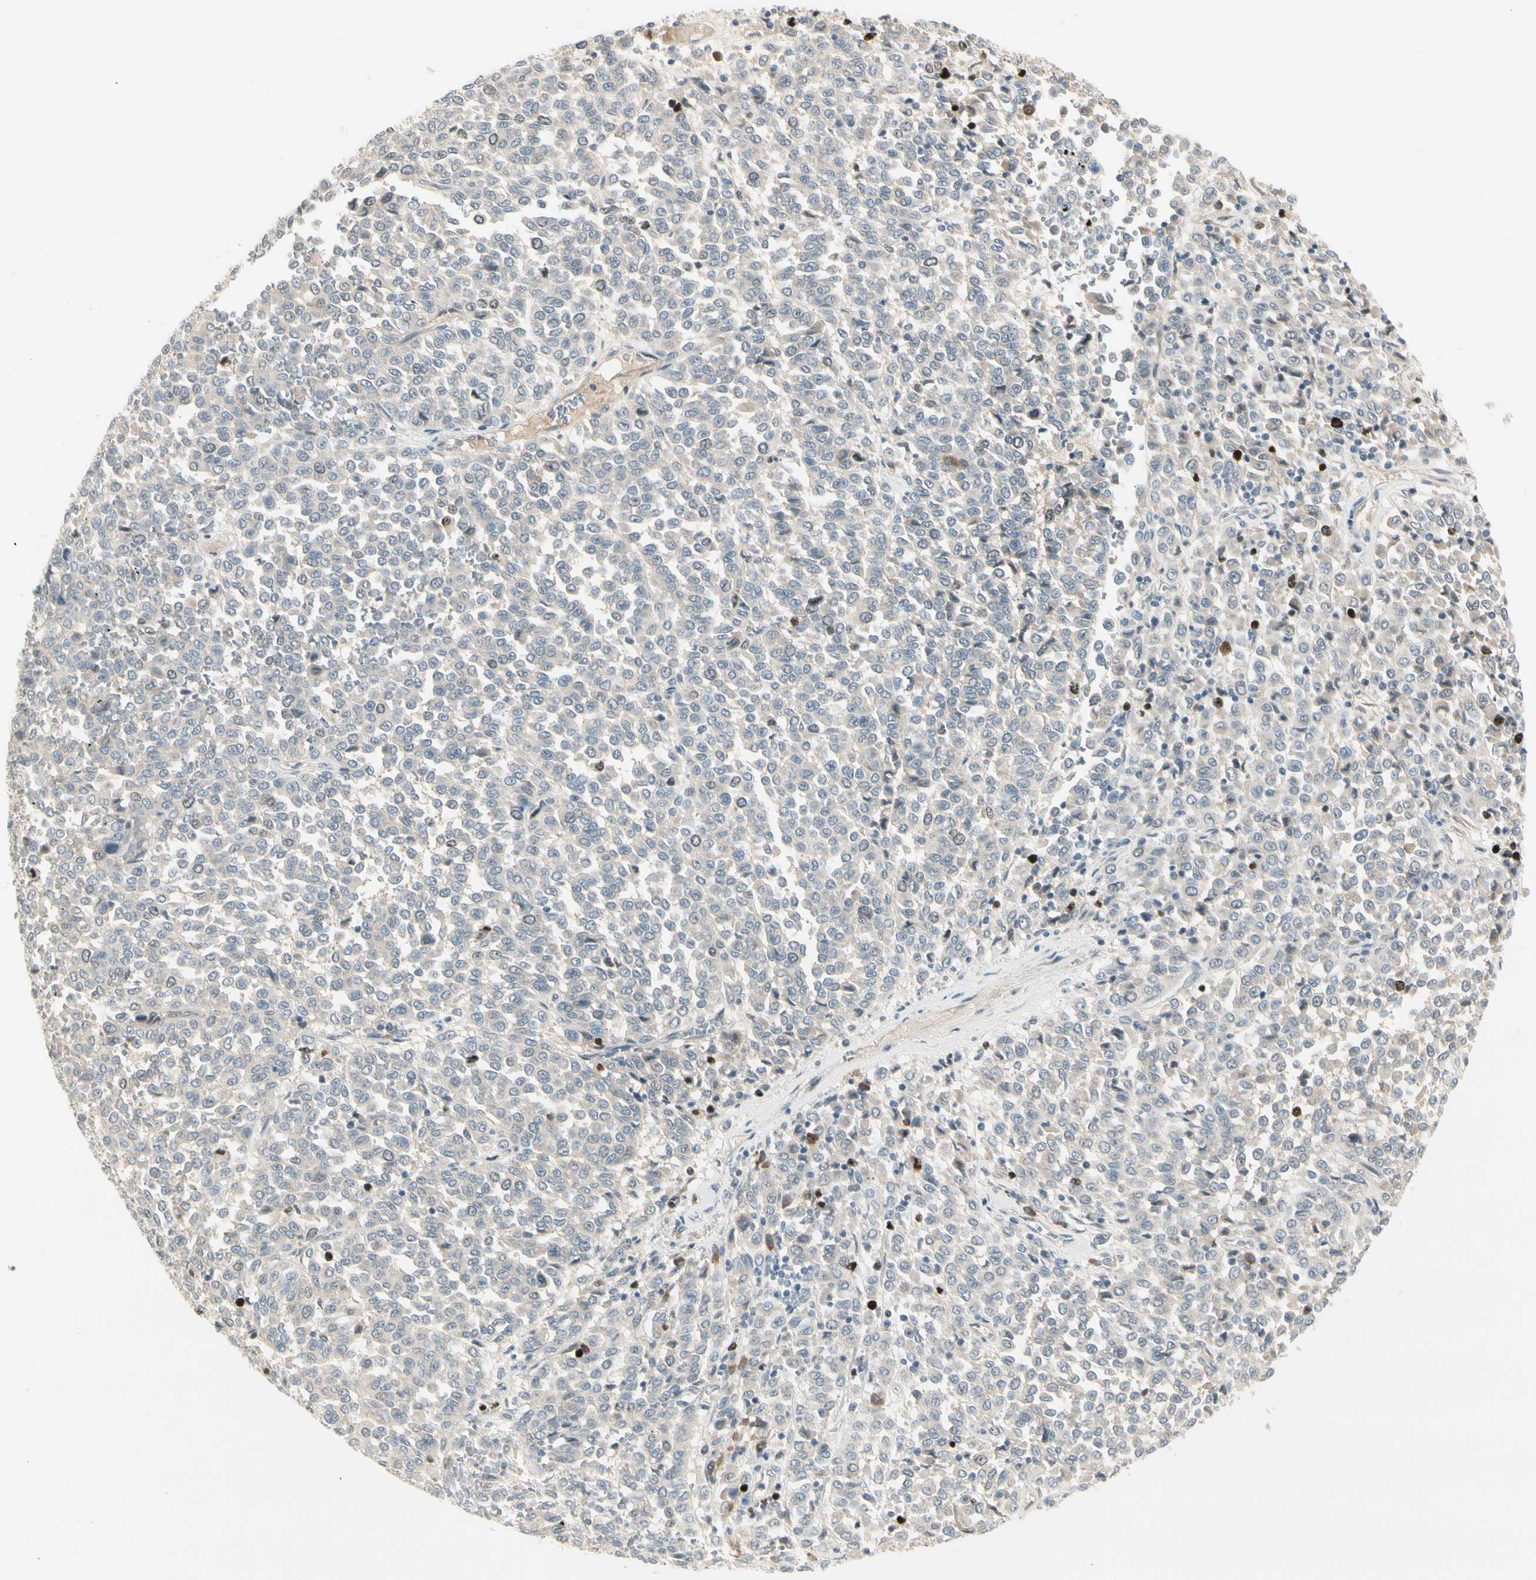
{"staining": {"intensity": "negative", "quantity": "none", "location": "none"}, "tissue": "melanoma", "cell_type": "Tumor cells", "image_type": "cancer", "snomed": [{"axis": "morphology", "description": "Malignant melanoma, Metastatic site"}, {"axis": "topography", "description": "Pancreas"}], "caption": "A high-resolution image shows IHC staining of malignant melanoma (metastatic site), which reveals no significant positivity in tumor cells. The staining is performed using DAB (3,3'-diaminobenzidine) brown chromogen with nuclei counter-stained in using hematoxylin.", "gene": "PITX1", "patient": {"sex": "female", "age": 30}}